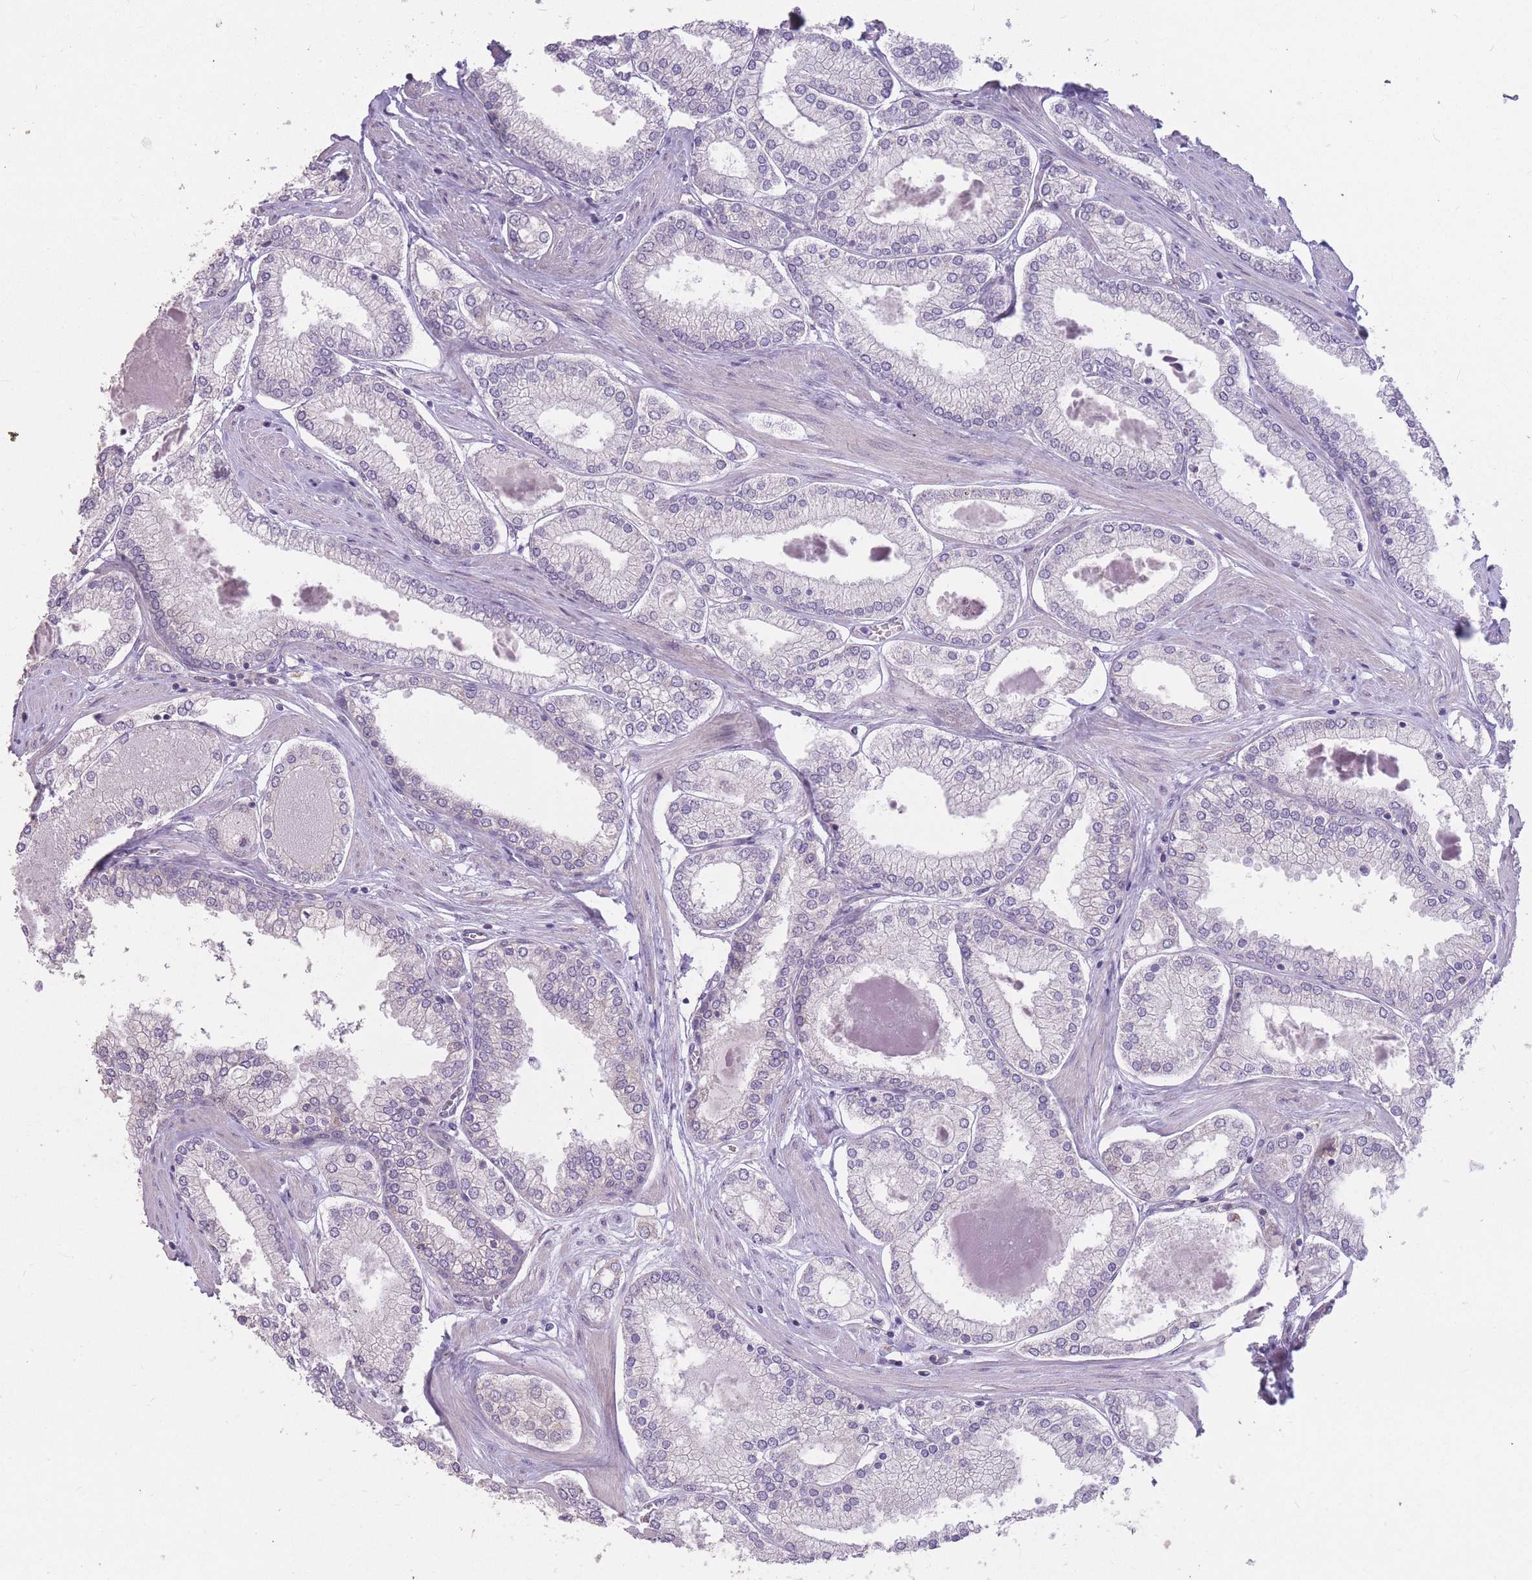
{"staining": {"intensity": "negative", "quantity": "none", "location": "none"}, "tissue": "prostate cancer", "cell_type": "Tumor cells", "image_type": "cancer", "snomed": [{"axis": "morphology", "description": "Adenocarcinoma, Low grade"}, {"axis": "topography", "description": "Prostate"}], "caption": "The immunohistochemistry (IHC) histopathology image has no significant staining in tumor cells of prostate low-grade adenocarcinoma tissue.", "gene": "TRAPPC5", "patient": {"sex": "male", "age": 42}}